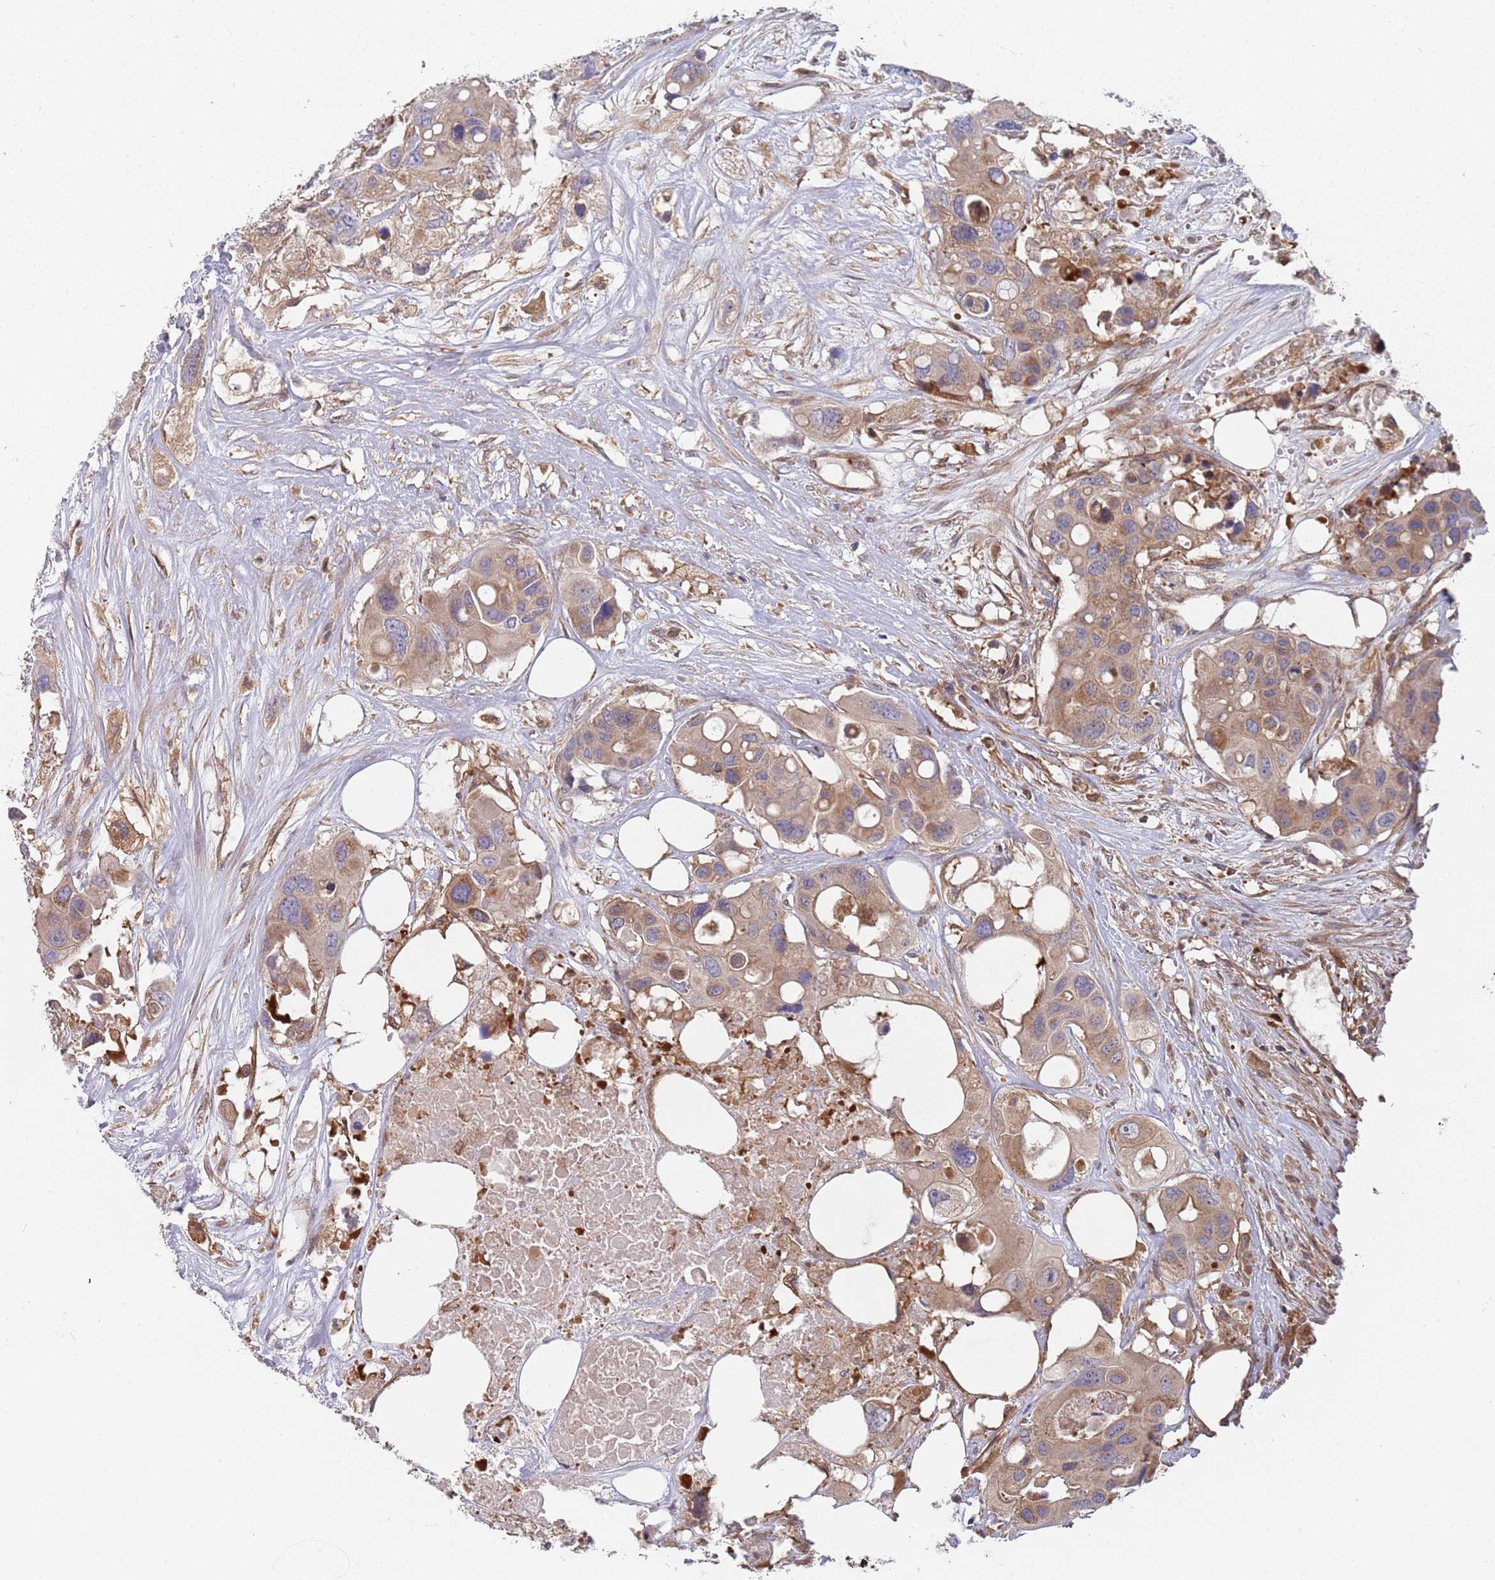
{"staining": {"intensity": "moderate", "quantity": ">75%", "location": "cytoplasmic/membranous"}, "tissue": "colorectal cancer", "cell_type": "Tumor cells", "image_type": "cancer", "snomed": [{"axis": "morphology", "description": "Adenocarcinoma, NOS"}, {"axis": "topography", "description": "Colon"}], "caption": "Colorectal adenocarcinoma tissue exhibits moderate cytoplasmic/membranous positivity in approximately >75% of tumor cells, visualized by immunohistochemistry.", "gene": "GDI2", "patient": {"sex": "male", "age": 77}}